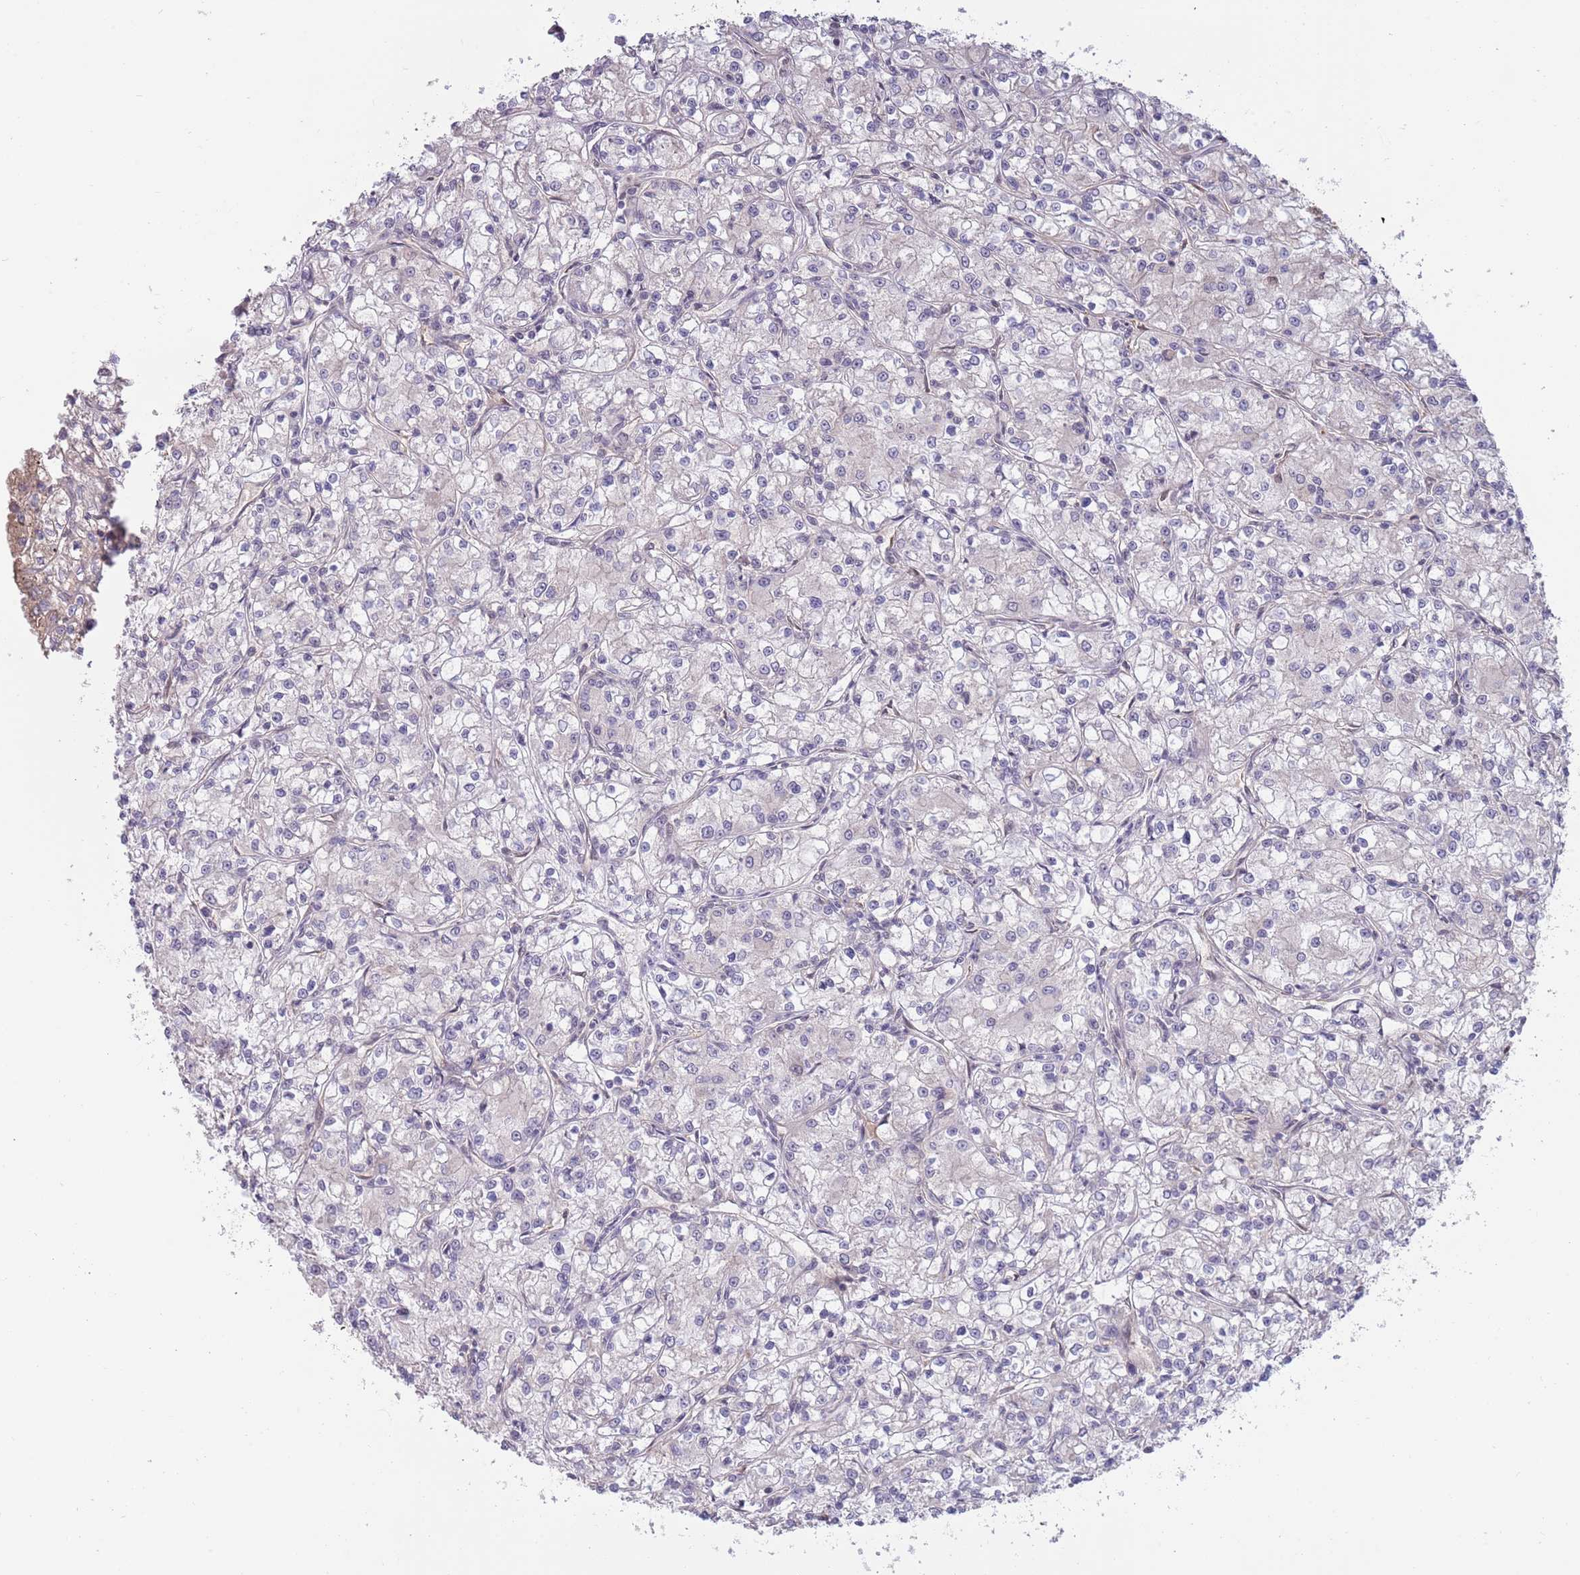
{"staining": {"intensity": "negative", "quantity": "none", "location": "none"}, "tissue": "renal cancer", "cell_type": "Tumor cells", "image_type": "cancer", "snomed": [{"axis": "morphology", "description": "Adenocarcinoma, NOS"}, {"axis": "topography", "description": "Kidney"}], "caption": "Immunohistochemical staining of human renal adenocarcinoma demonstrates no significant expression in tumor cells. The staining is performed using DAB brown chromogen with nuclei counter-stained in using hematoxylin.", "gene": "ZBTB7A", "patient": {"sex": "female", "age": 59}}